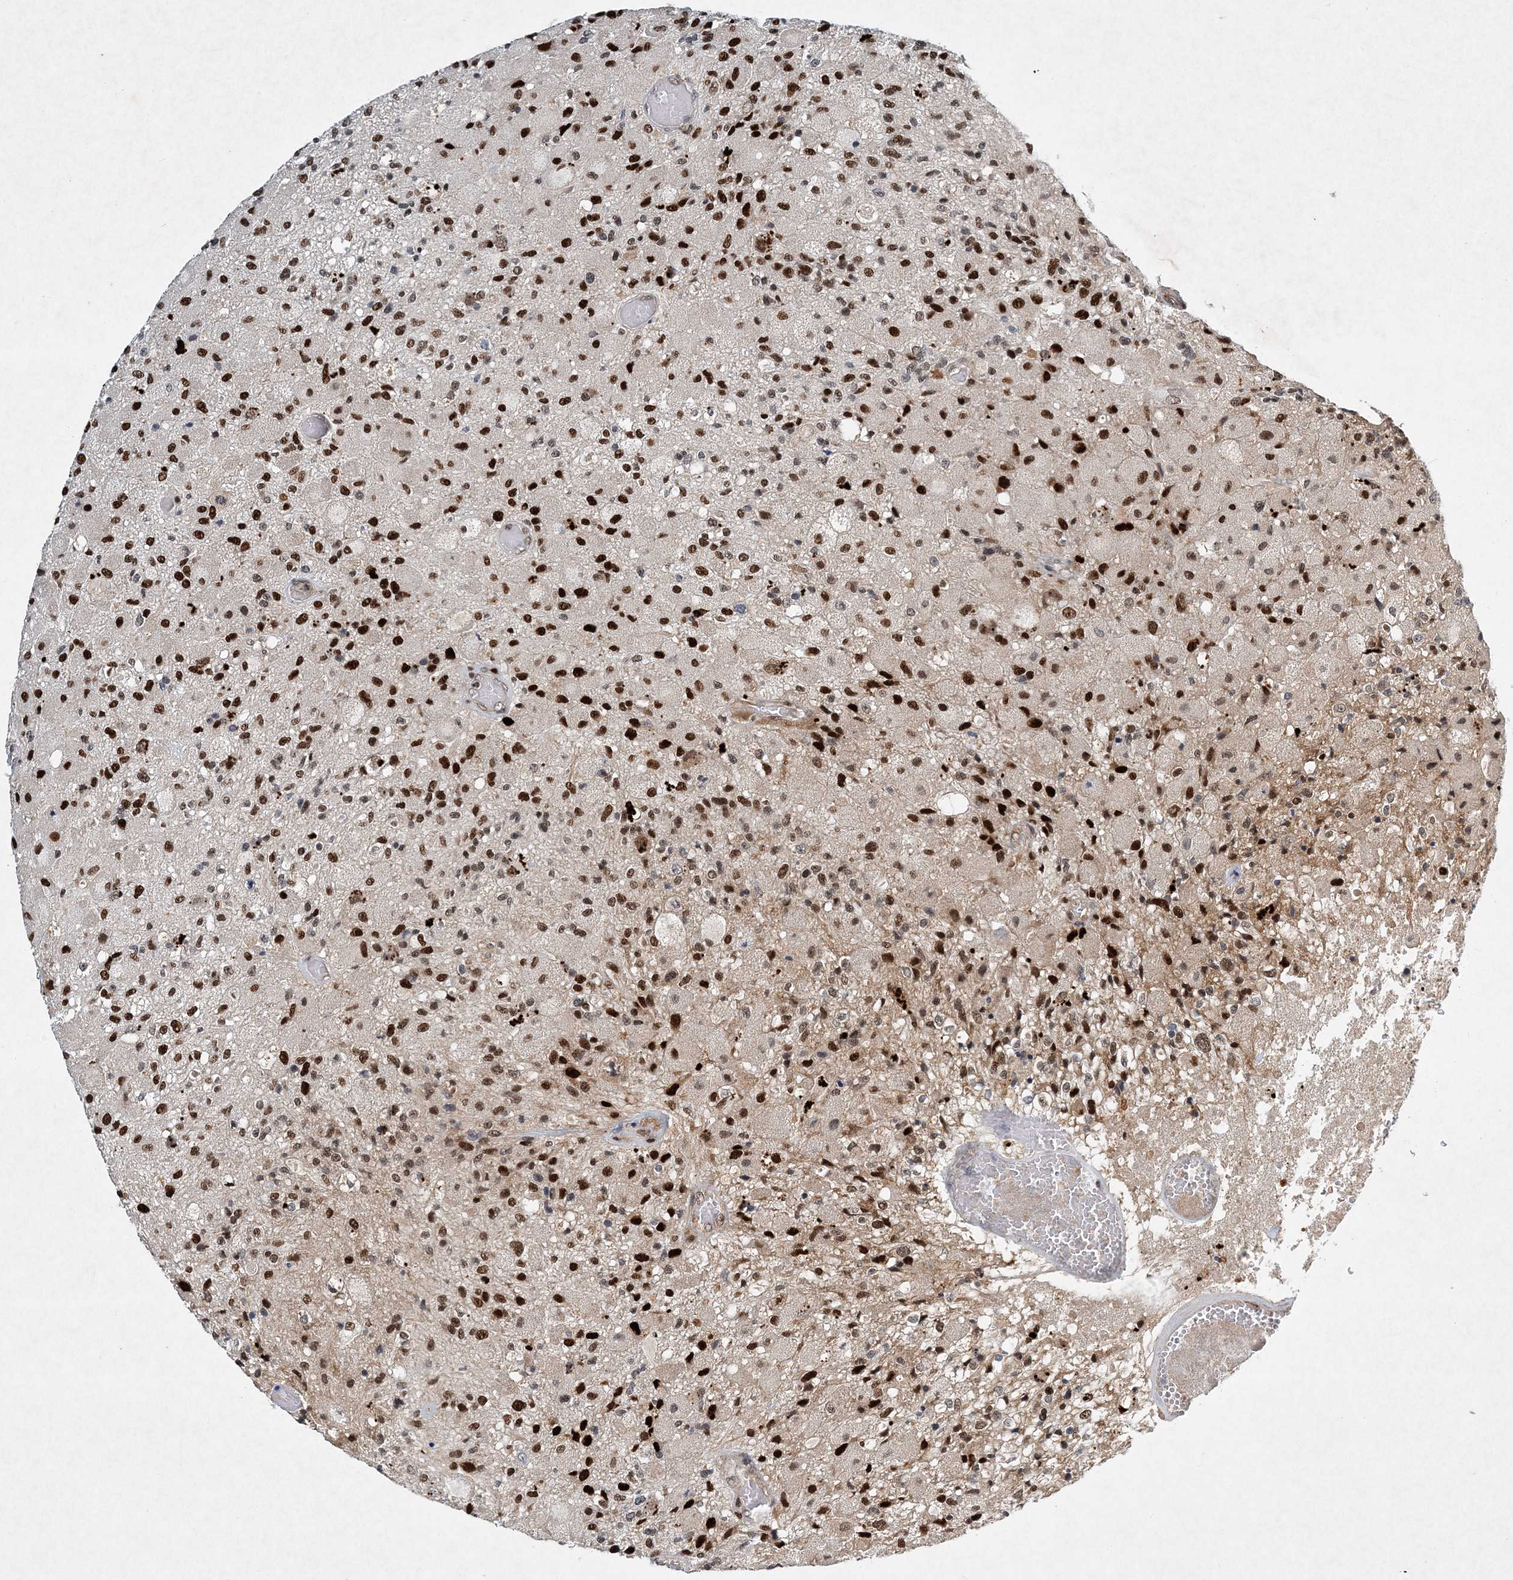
{"staining": {"intensity": "strong", "quantity": ">75%", "location": "nuclear"}, "tissue": "glioma", "cell_type": "Tumor cells", "image_type": "cancer", "snomed": [{"axis": "morphology", "description": "Normal tissue, NOS"}, {"axis": "morphology", "description": "Glioma, malignant, High grade"}, {"axis": "topography", "description": "Cerebral cortex"}], "caption": "Immunohistochemistry (IHC) (DAB (3,3'-diaminobenzidine)) staining of high-grade glioma (malignant) displays strong nuclear protein staining in approximately >75% of tumor cells. The protein is shown in brown color, while the nuclei are stained blue.", "gene": "KPNA4", "patient": {"sex": "male", "age": 77}}